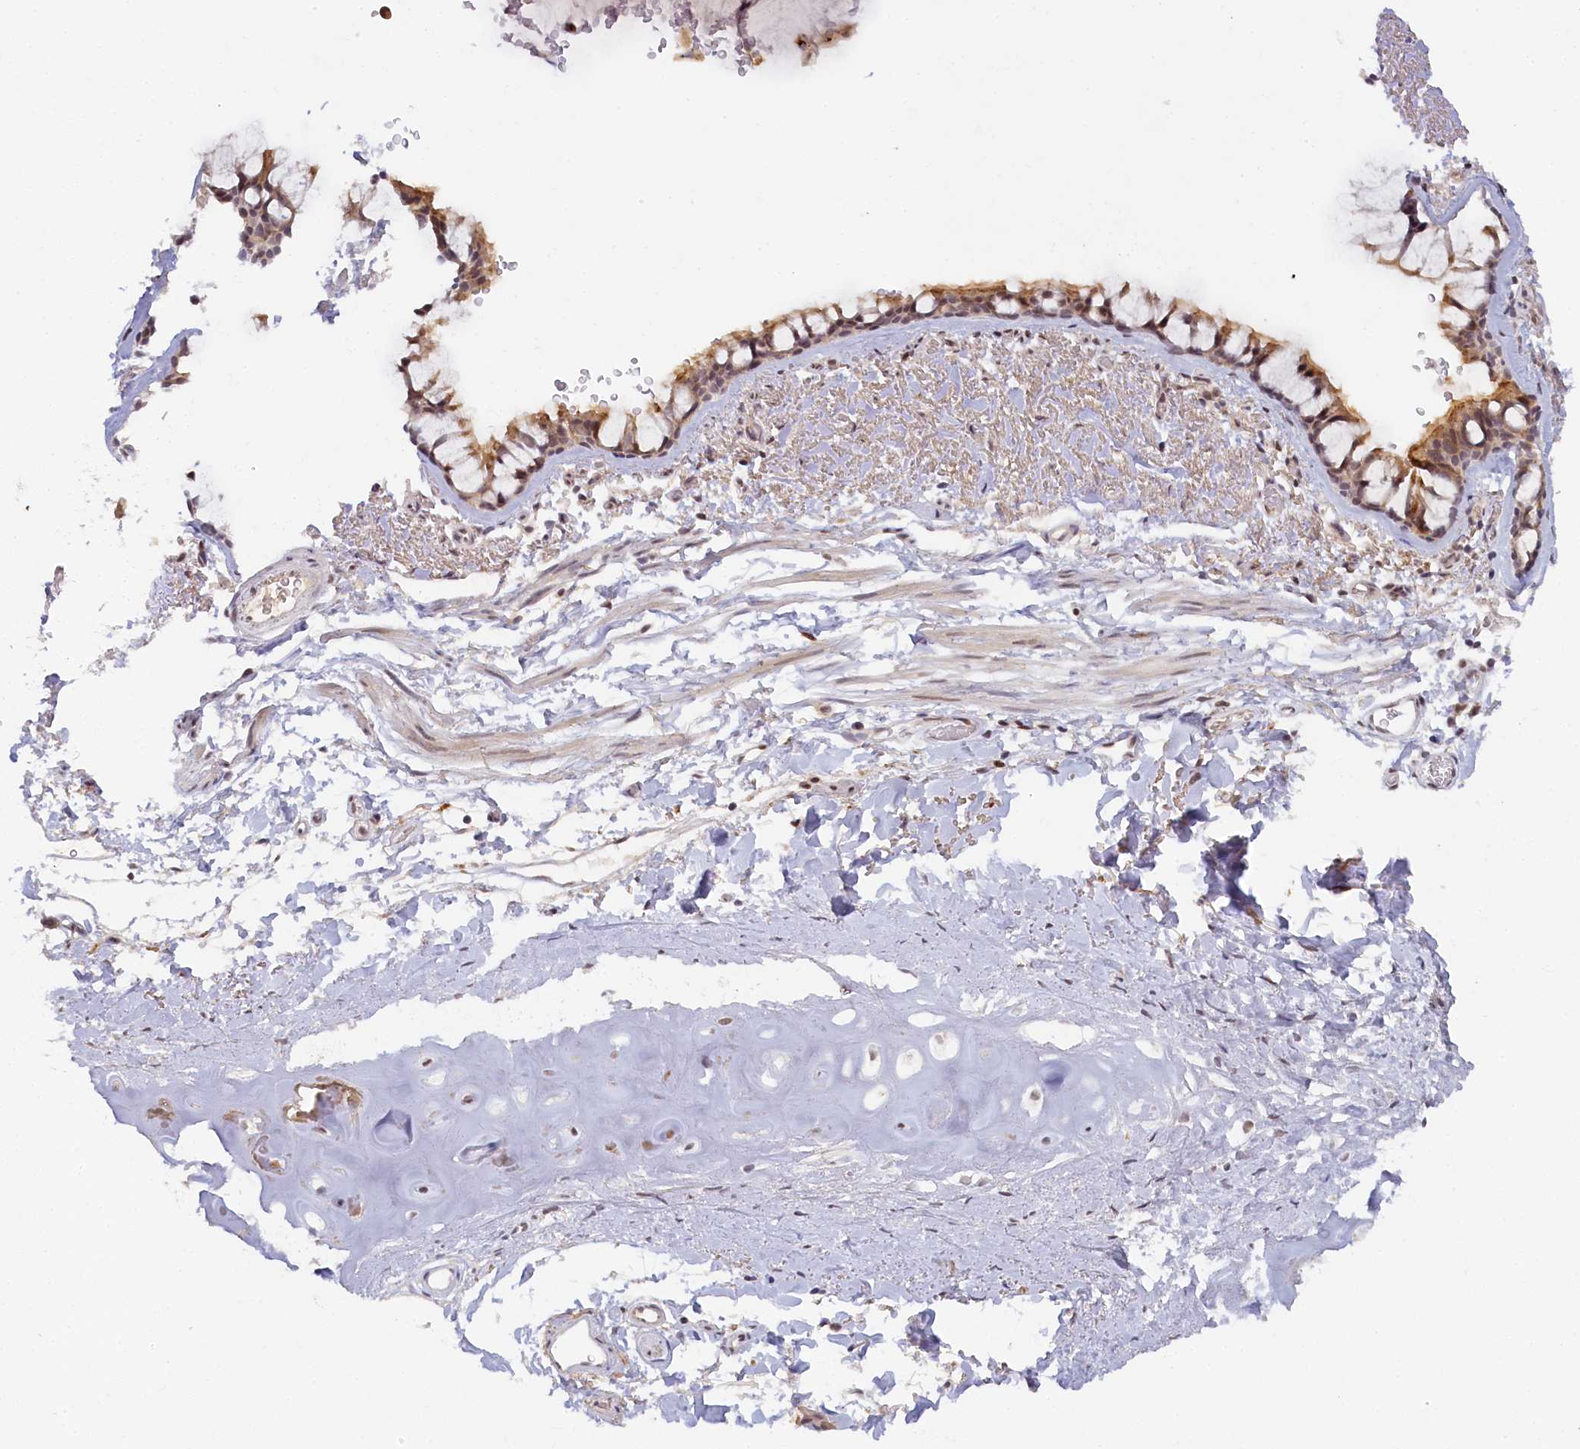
{"staining": {"intensity": "moderate", "quantity": "25%-75%", "location": "cytoplasmic/membranous"}, "tissue": "bronchus", "cell_type": "Respiratory epithelial cells", "image_type": "normal", "snomed": [{"axis": "morphology", "description": "Normal tissue, NOS"}, {"axis": "topography", "description": "Bronchus"}], "caption": "Immunohistochemical staining of unremarkable bronchus reveals 25%-75% levels of moderate cytoplasmic/membranous protein staining in about 25%-75% of respiratory epithelial cells.", "gene": "SEC31B", "patient": {"sex": "male", "age": 65}}